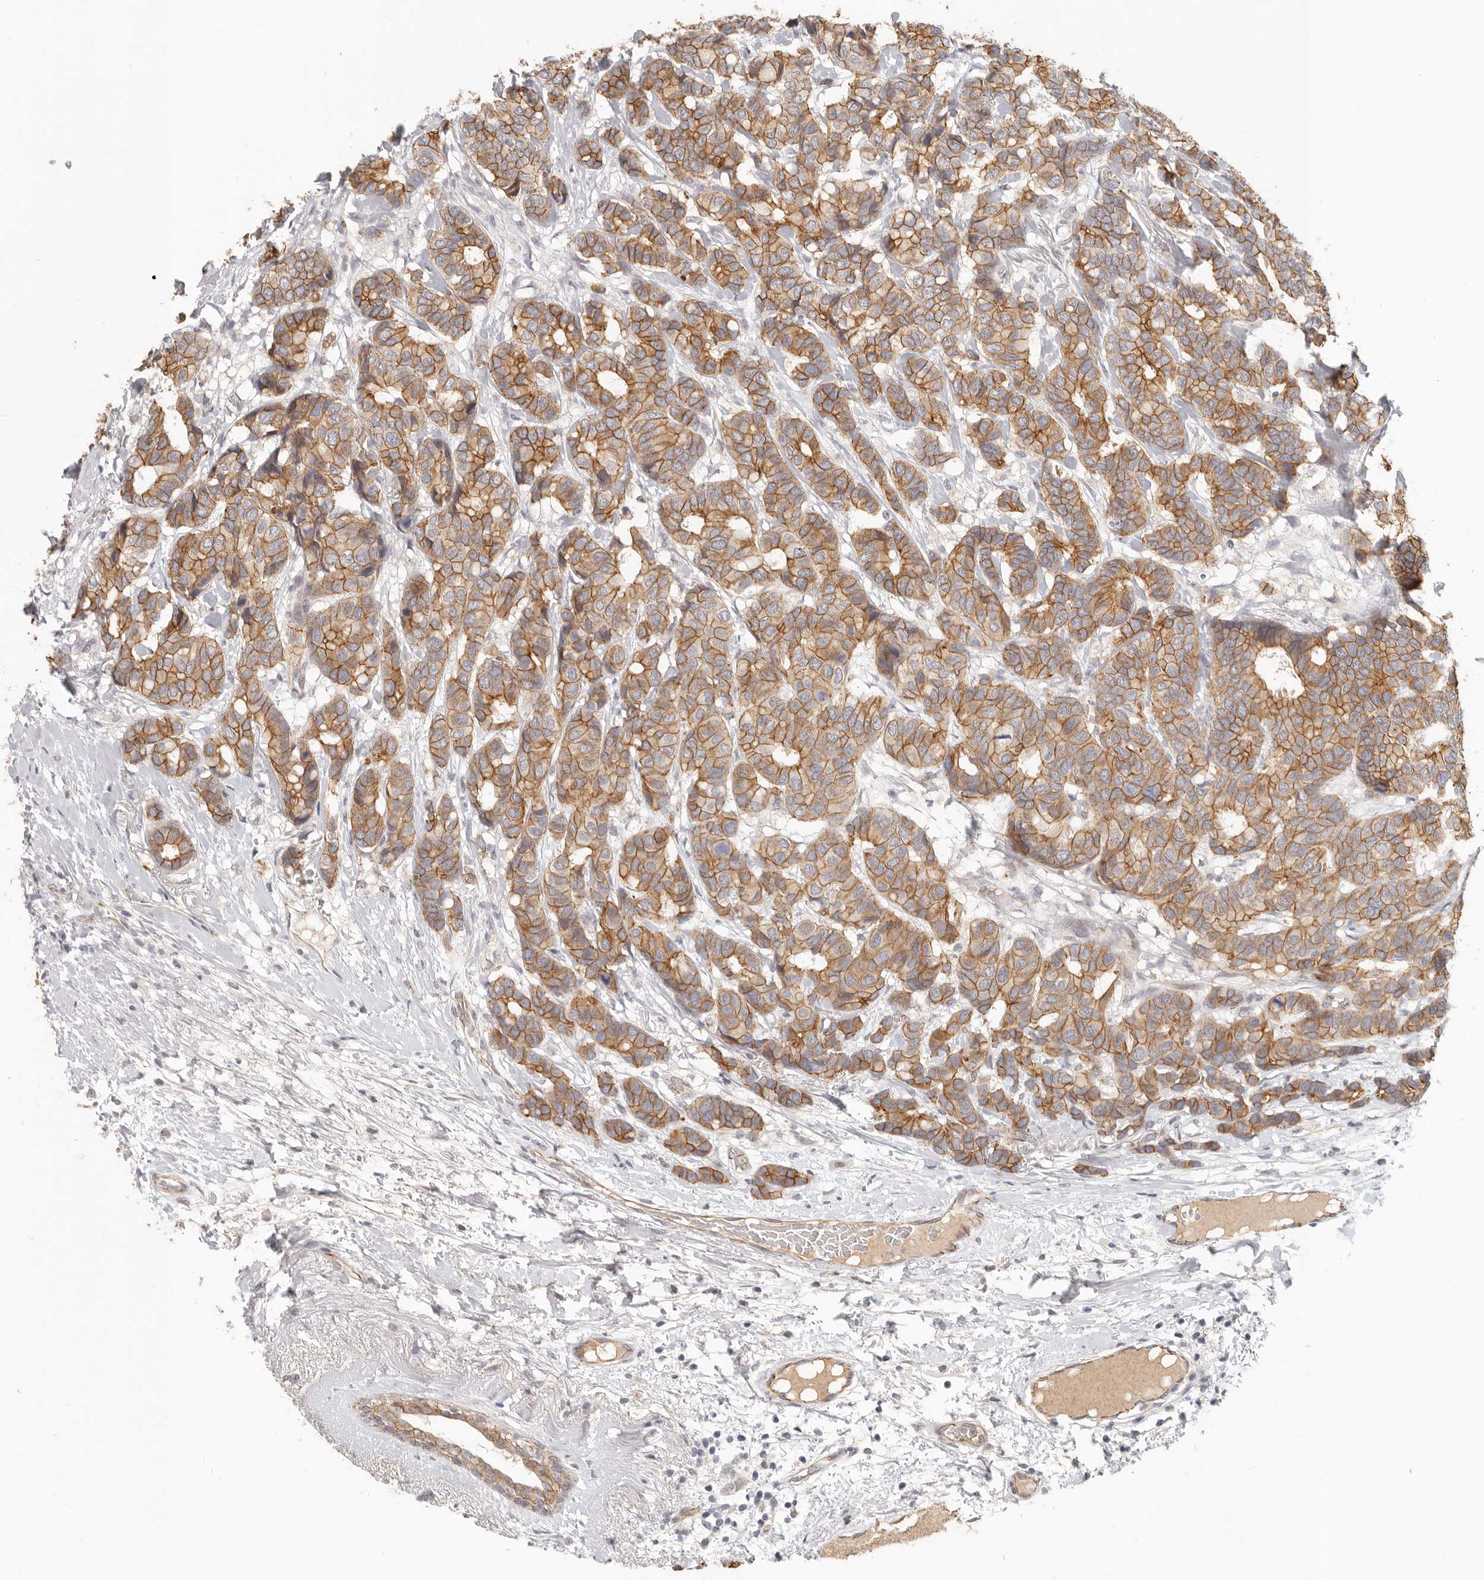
{"staining": {"intensity": "moderate", "quantity": ">75%", "location": "cytoplasmic/membranous"}, "tissue": "breast cancer", "cell_type": "Tumor cells", "image_type": "cancer", "snomed": [{"axis": "morphology", "description": "Duct carcinoma"}, {"axis": "topography", "description": "Breast"}], "caption": "Breast cancer tissue exhibits moderate cytoplasmic/membranous positivity in about >75% of tumor cells, visualized by immunohistochemistry.", "gene": "ANXA9", "patient": {"sex": "female", "age": 87}}